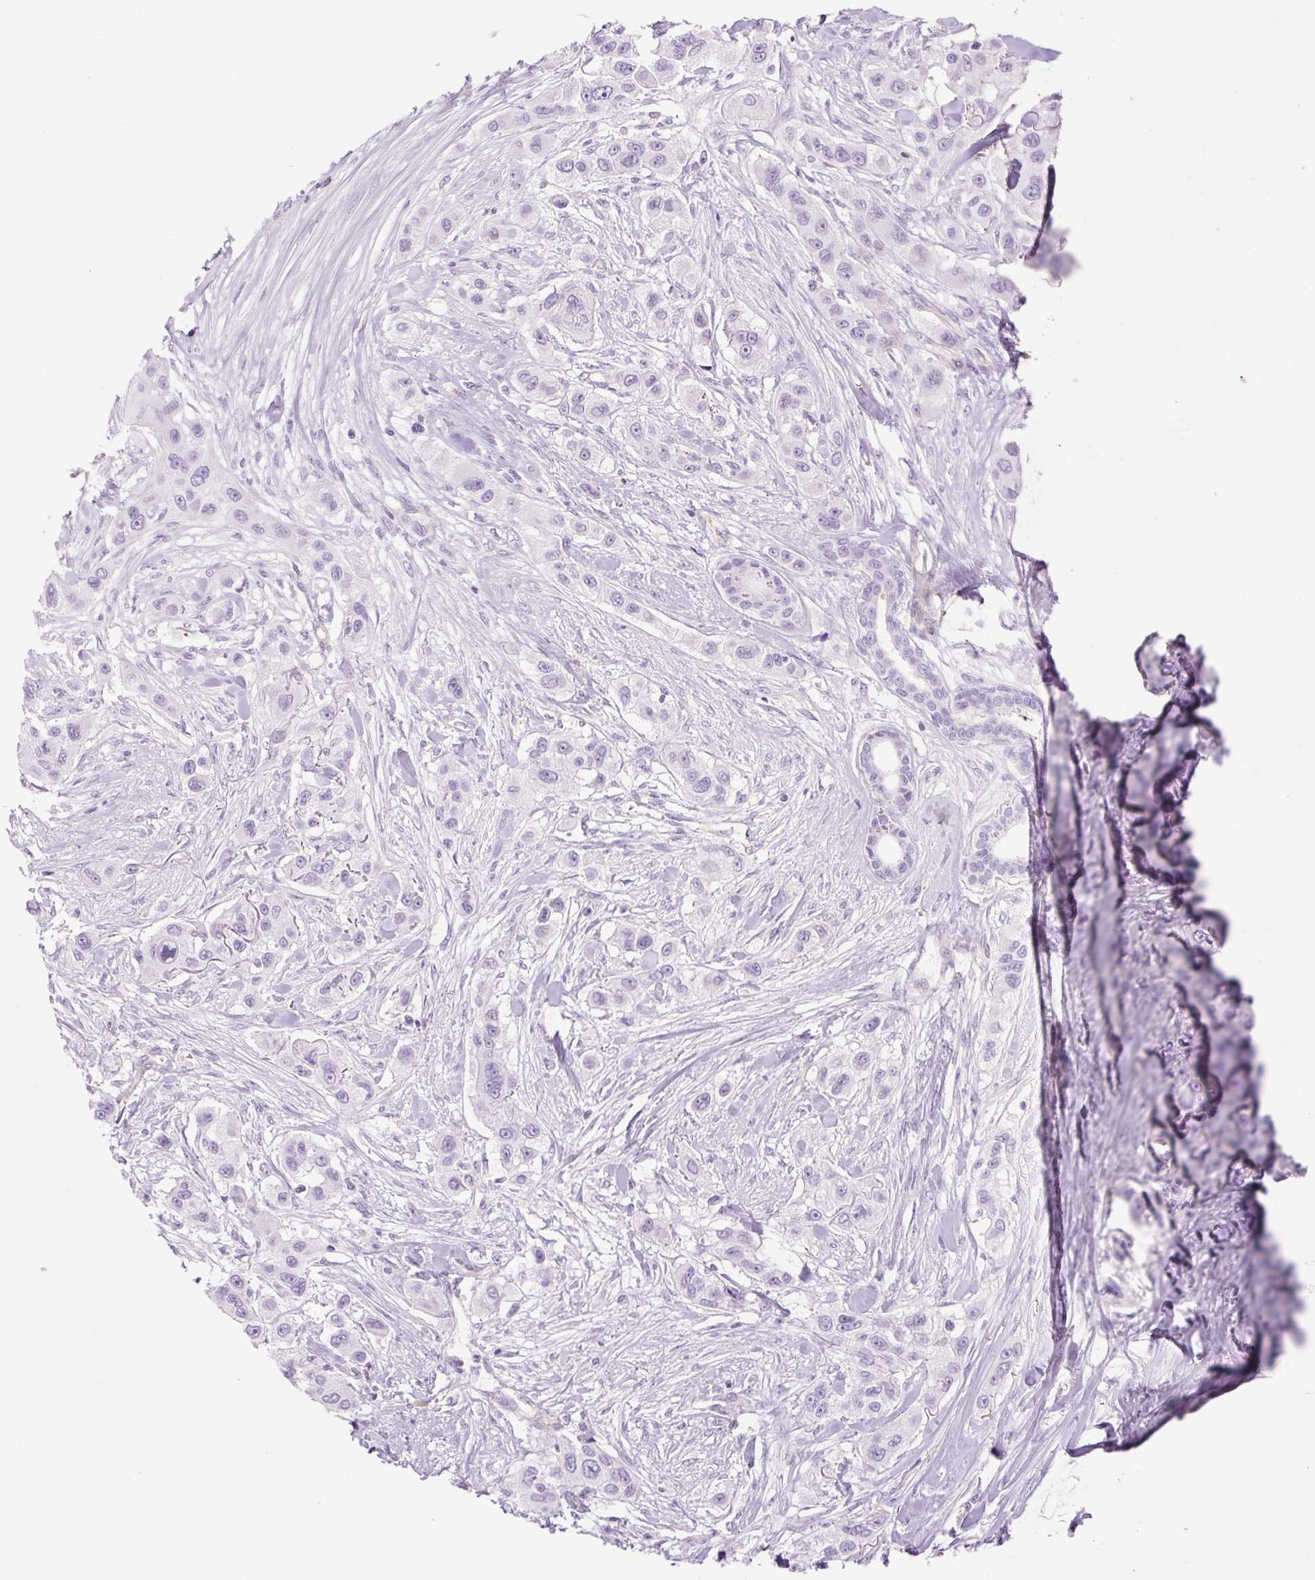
{"staining": {"intensity": "negative", "quantity": "none", "location": "none"}, "tissue": "skin cancer", "cell_type": "Tumor cells", "image_type": "cancer", "snomed": [{"axis": "morphology", "description": "Squamous cell carcinoma, NOS"}, {"axis": "topography", "description": "Skin"}], "caption": "This is an immunohistochemistry histopathology image of skin squamous cell carcinoma. There is no expression in tumor cells.", "gene": "EHD3", "patient": {"sex": "male", "age": 63}}